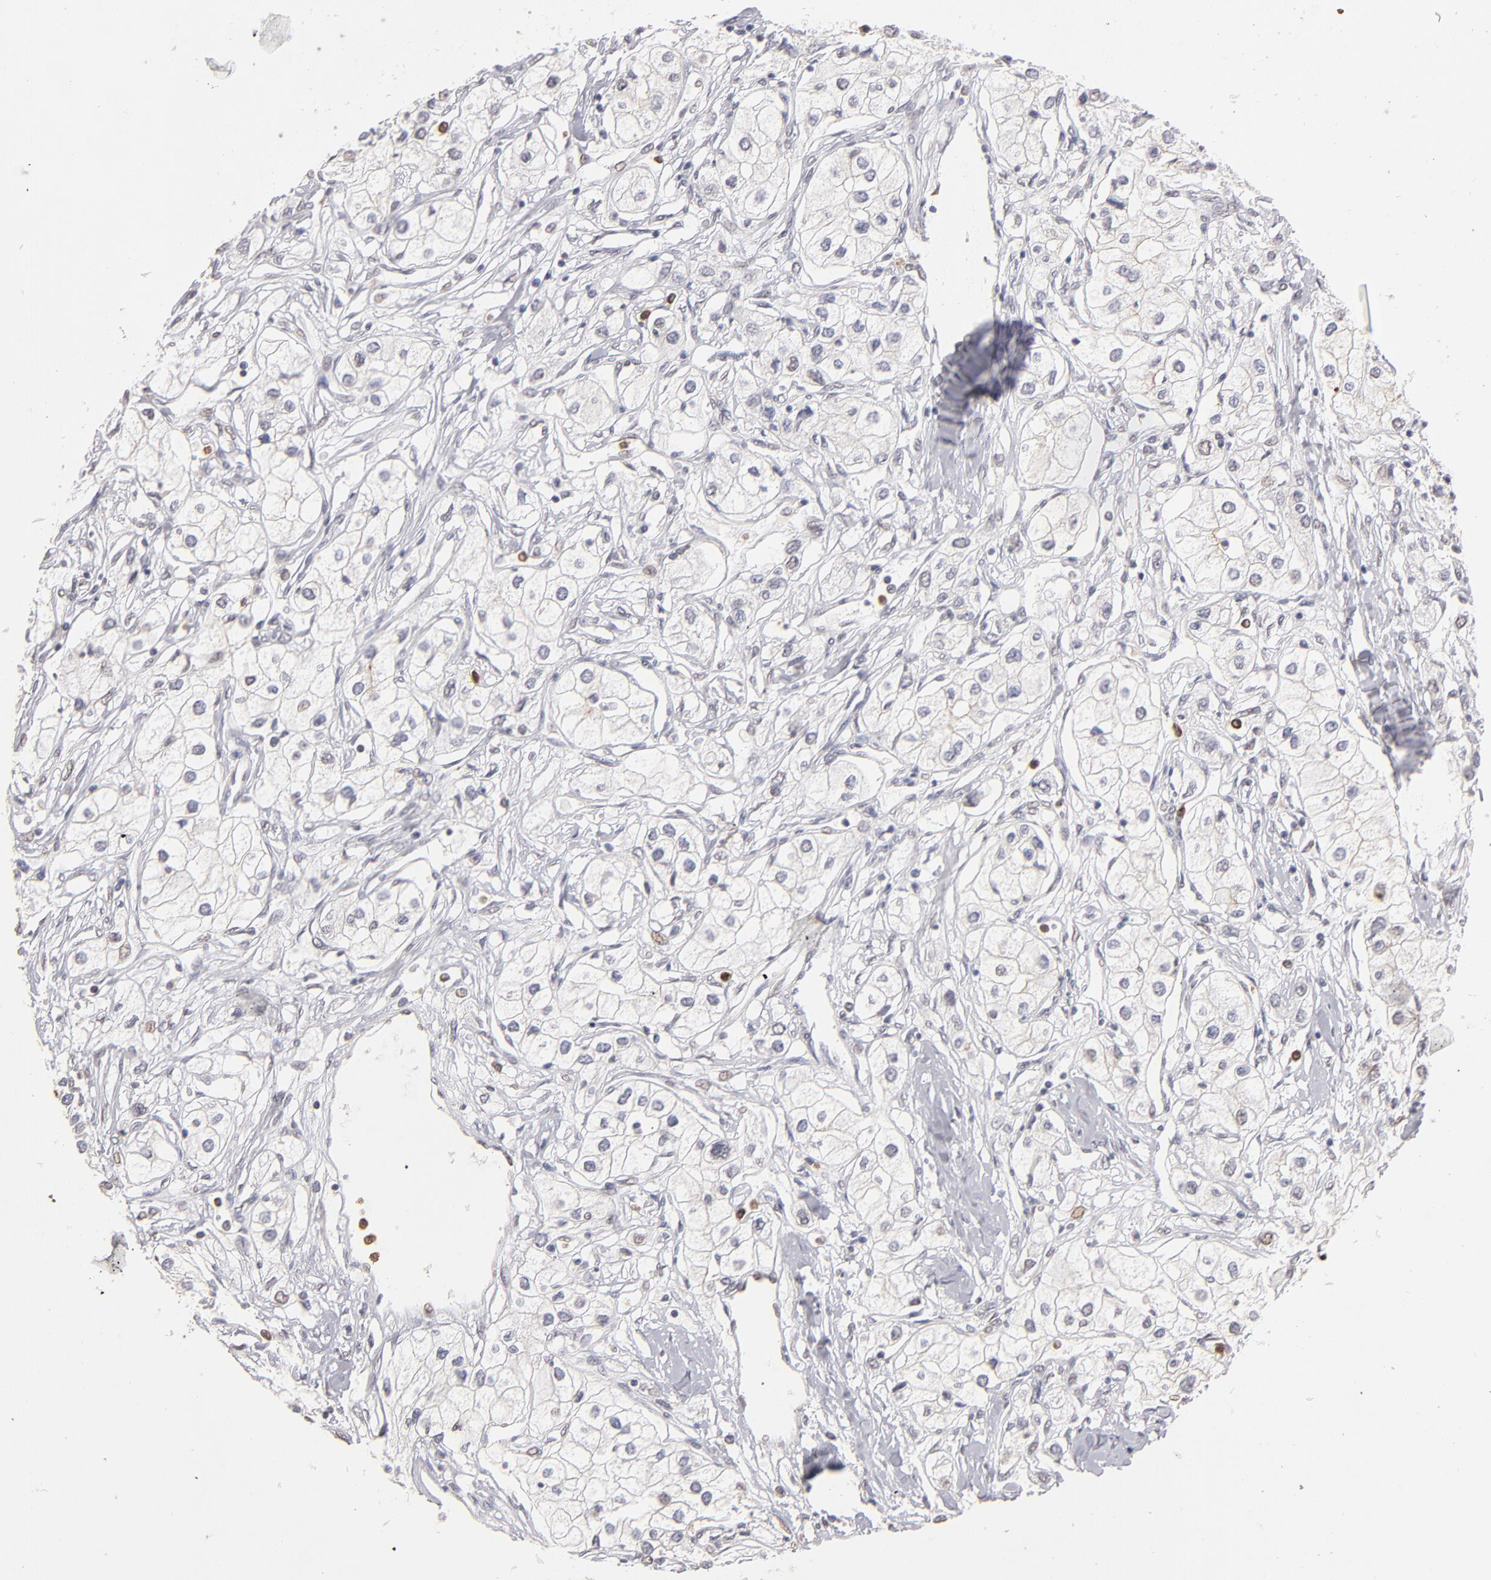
{"staining": {"intensity": "negative", "quantity": "none", "location": "none"}, "tissue": "renal cancer", "cell_type": "Tumor cells", "image_type": "cancer", "snomed": [{"axis": "morphology", "description": "Adenocarcinoma, NOS"}, {"axis": "topography", "description": "Kidney"}], "caption": "Renal adenocarcinoma was stained to show a protein in brown. There is no significant staining in tumor cells.", "gene": "MGAM", "patient": {"sex": "male", "age": 57}}